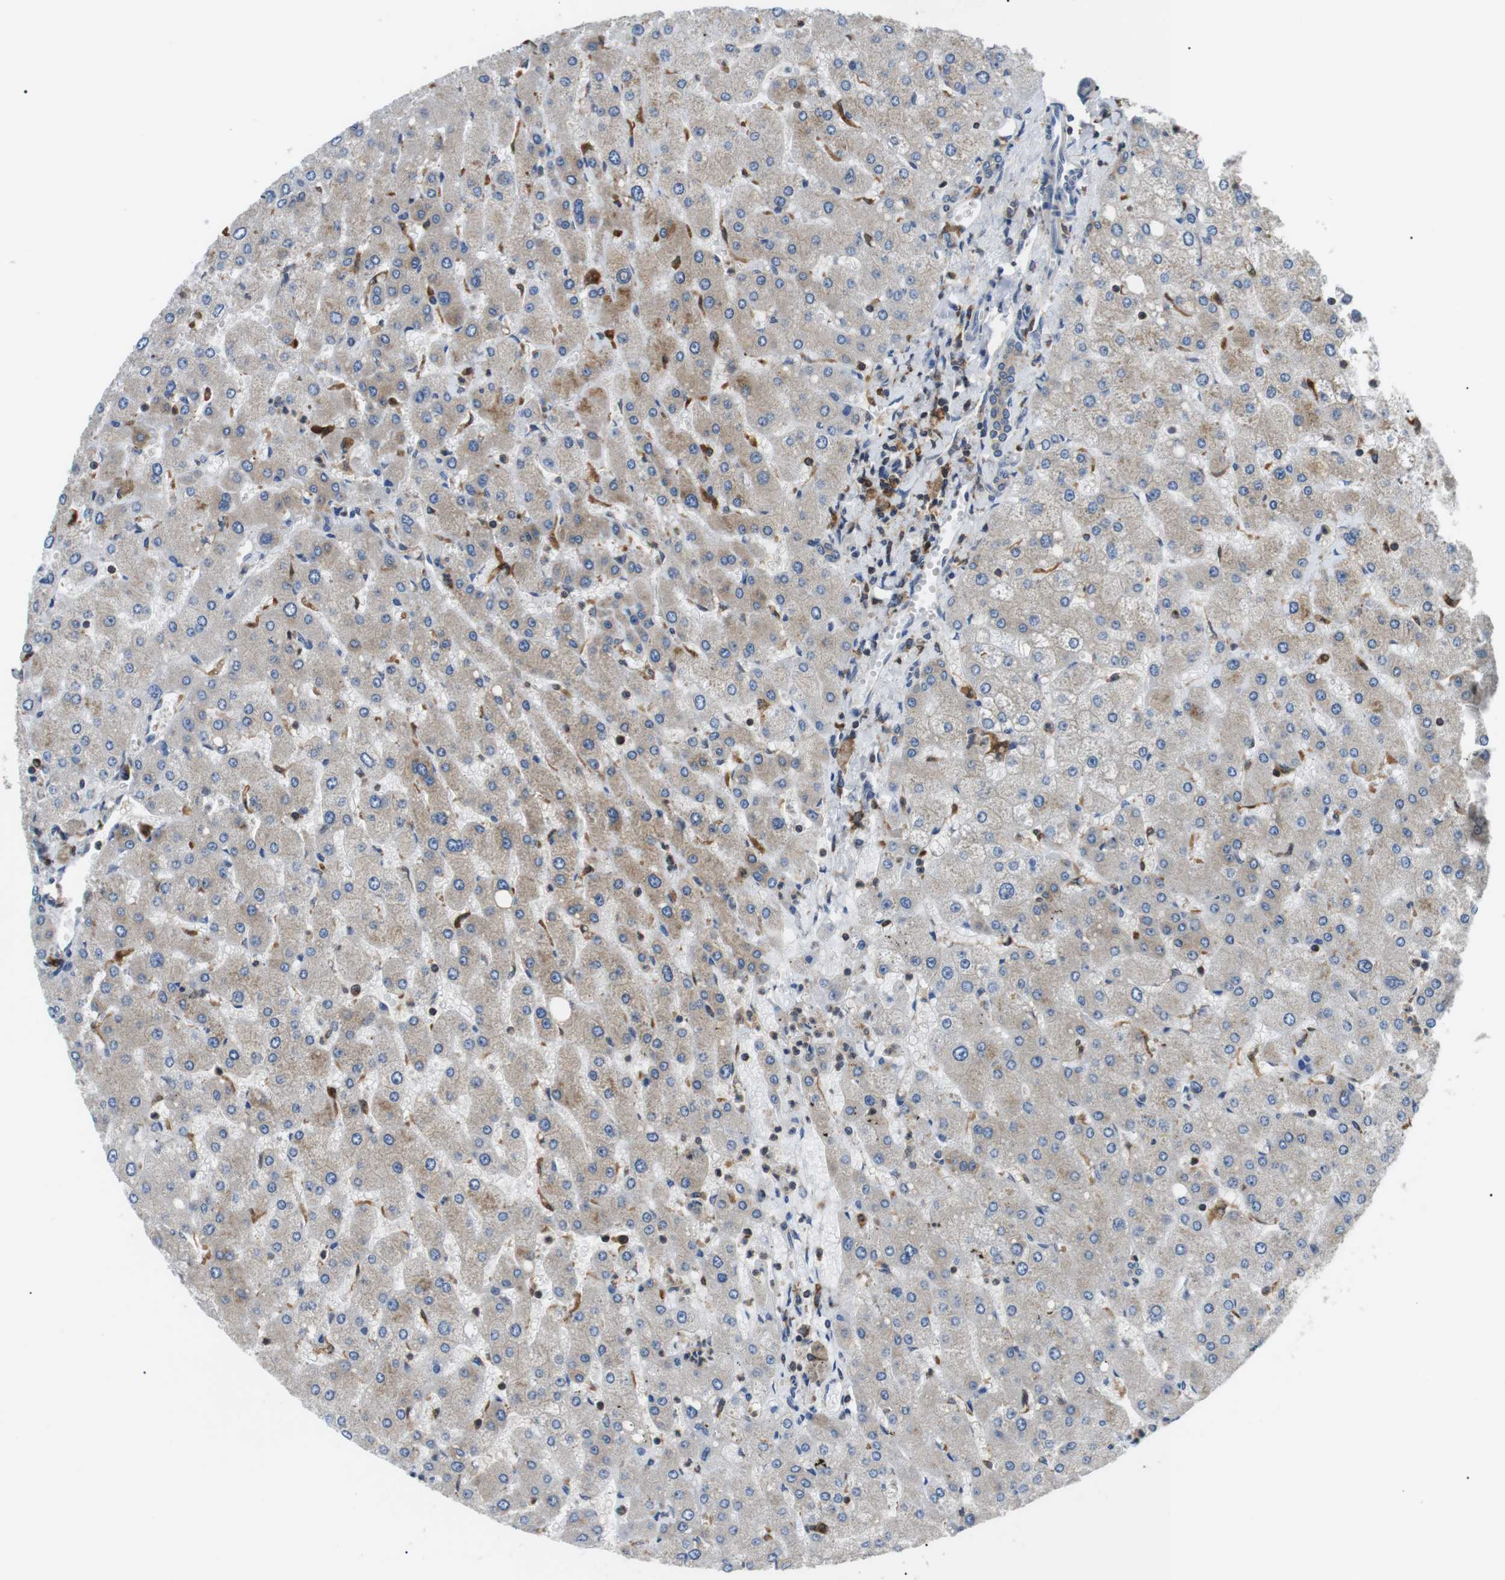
{"staining": {"intensity": "weak", "quantity": "25%-75%", "location": "cytoplasmic/membranous"}, "tissue": "liver", "cell_type": "Cholangiocytes", "image_type": "normal", "snomed": [{"axis": "morphology", "description": "Normal tissue, NOS"}, {"axis": "topography", "description": "Liver"}], "caption": "Immunohistochemistry (IHC) staining of normal liver, which shows low levels of weak cytoplasmic/membranous staining in approximately 25%-75% of cholangiocytes indicating weak cytoplasmic/membranous protein positivity. The staining was performed using DAB (3,3'-diaminobenzidine) (brown) for protein detection and nuclei were counterstained in hematoxylin (blue).", "gene": "RAB9A", "patient": {"sex": "male", "age": 55}}